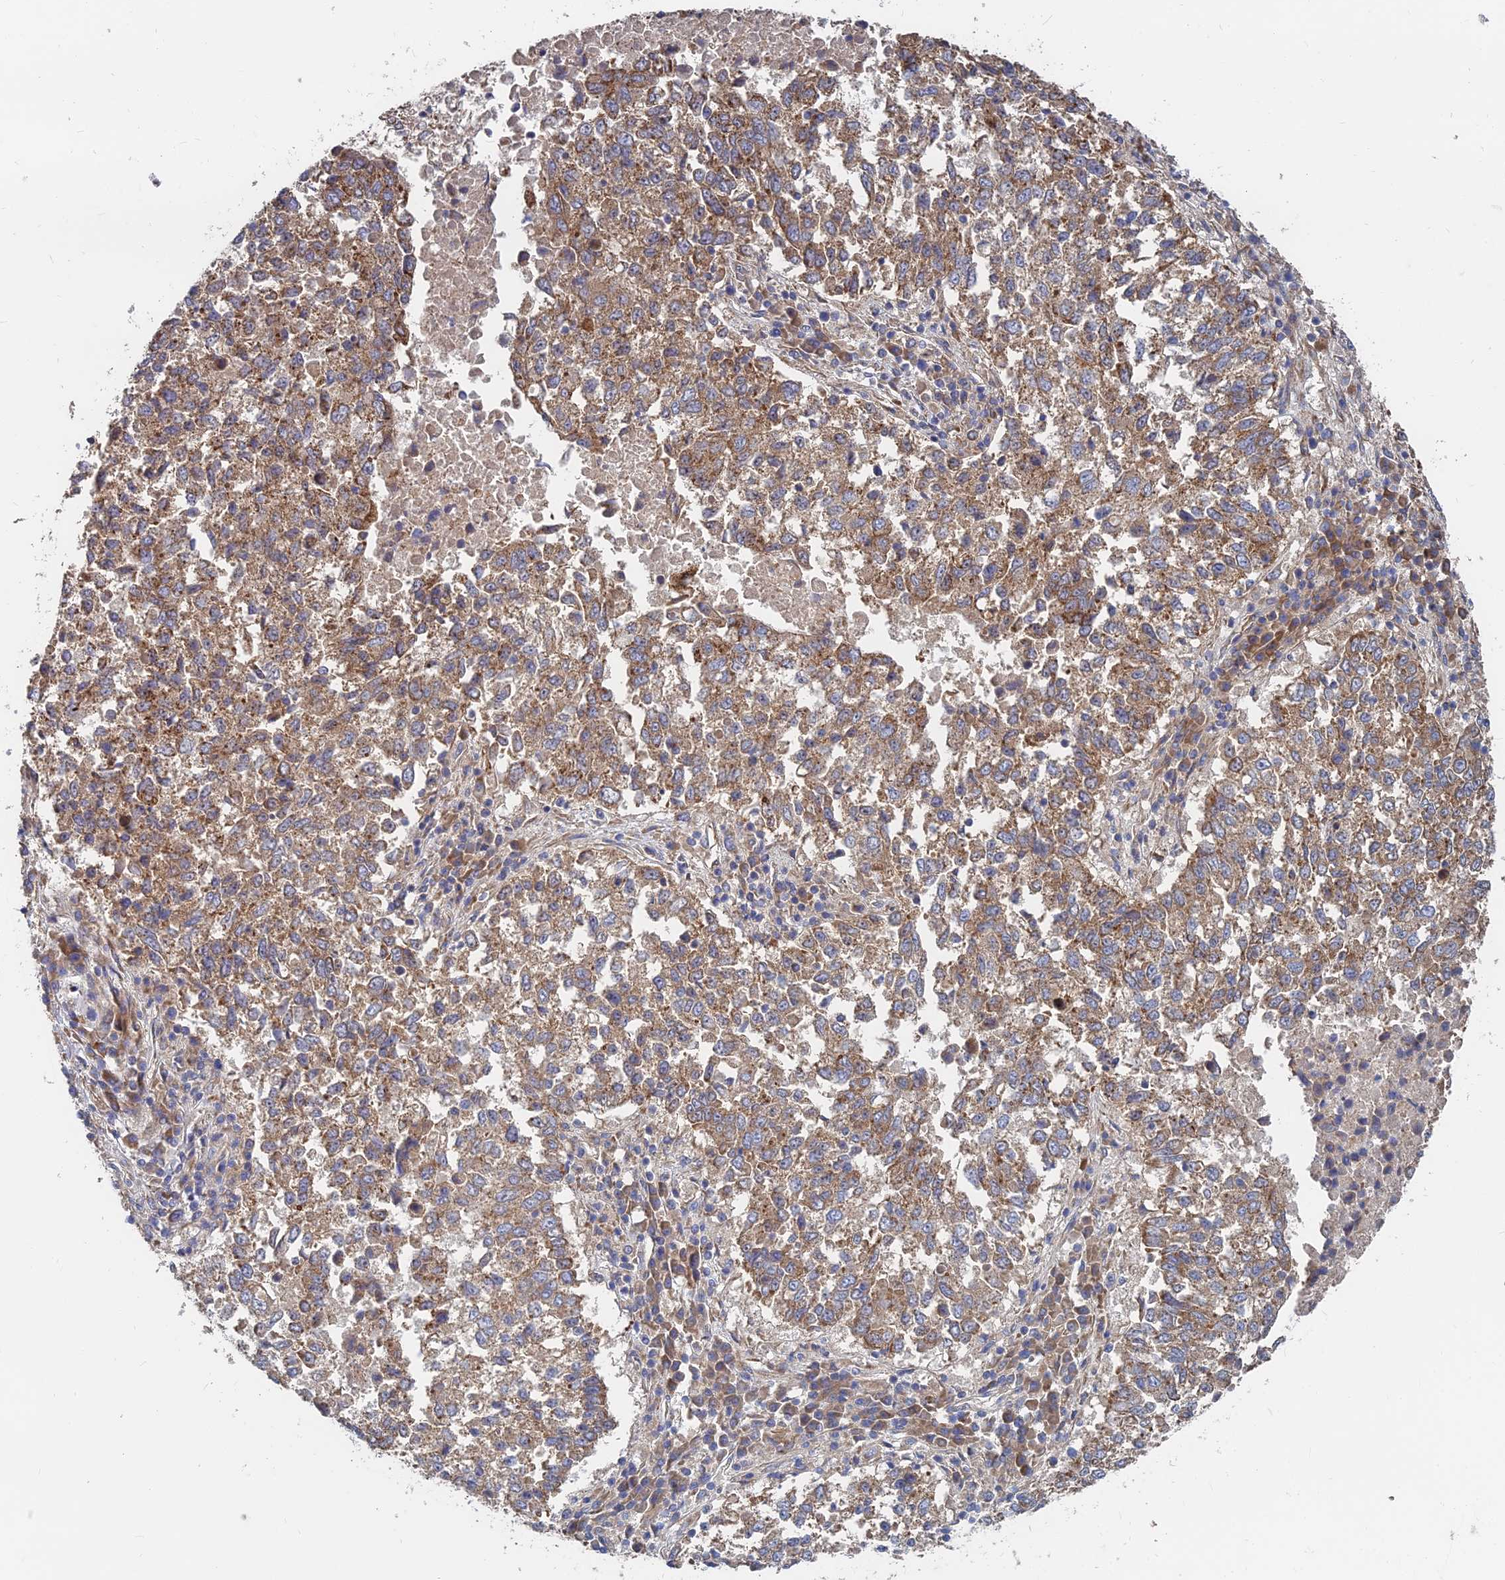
{"staining": {"intensity": "moderate", "quantity": ">75%", "location": "cytoplasmic/membranous"}, "tissue": "lung cancer", "cell_type": "Tumor cells", "image_type": "cancer", "snomed": [{"axis": "morphology", "description": "Squamous cell carcinoma, NOS"}, {"axis": "topography", "description": "Lung"}], "caption": "Human lung cancer (squamous cell carcinoma) stained with a brown dye demonstrates moderate cytoplasmic/membranous positive expression in about >75% of tumor cells.", "gene": "CCZ1", "patient": {"sex": "male", "age": 73}}